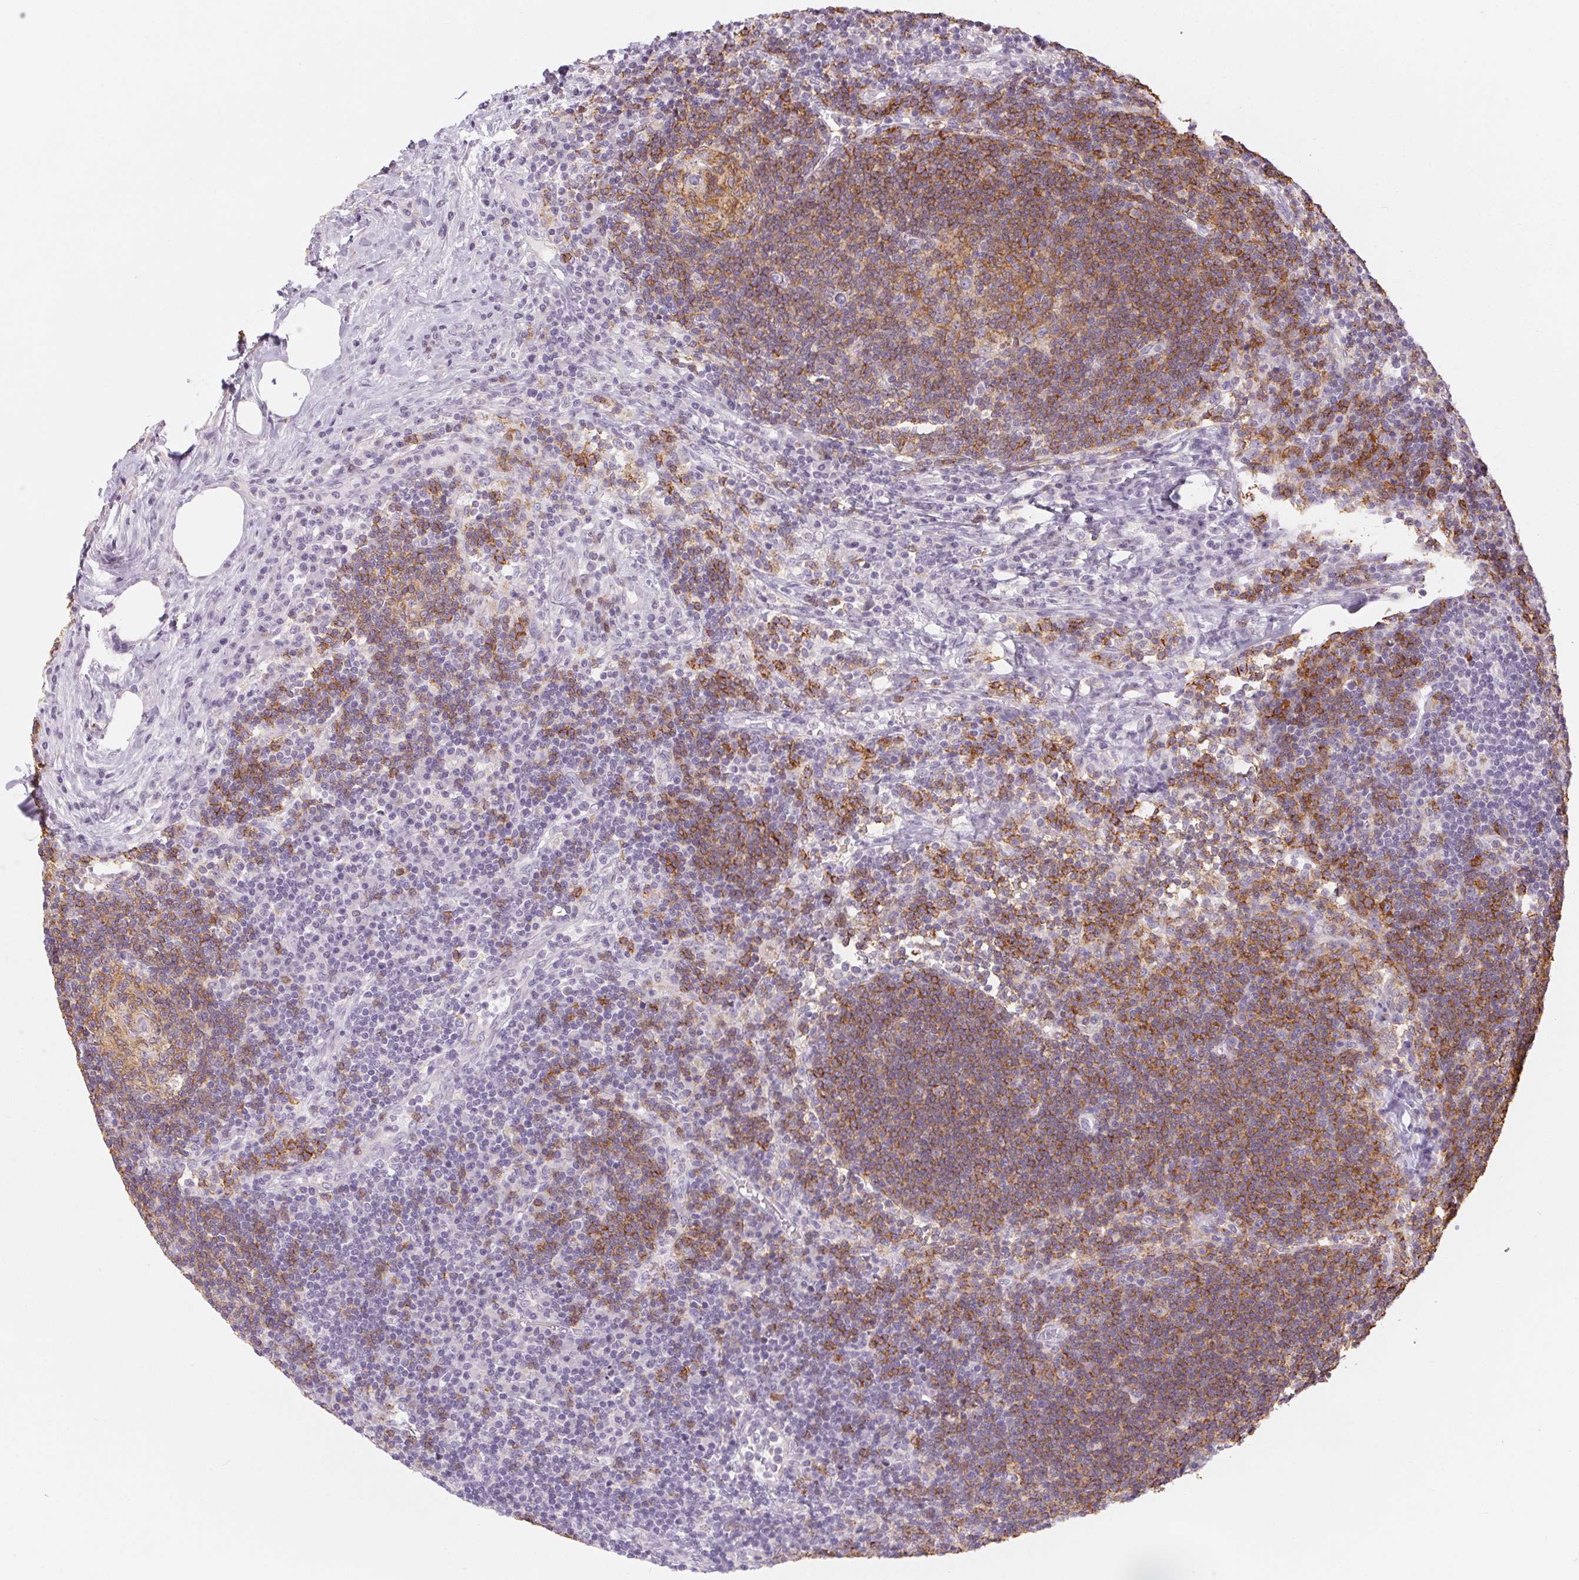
{"staining": {"intensity": "moderate", "quantity": ">75%", "location": "cytoplasmic/membranous"}, "tissue": "lymph node", "cell_type": "Germinal center cells", "image_type": "normal", "snomed": [{"axis": "morphology", "description": "Normal tissue, NOS"}, {"axis": "topography", "description": "Lymph node"}], "caption": "This is a micrograph of immunohistochemistry (IHC) staining of normal lymph node, which shows moderate expression in the cytoplasmic/membranous of germinal center cells.", "gene": "PRPH", "patient": {"sex": "male", "age": 67}}